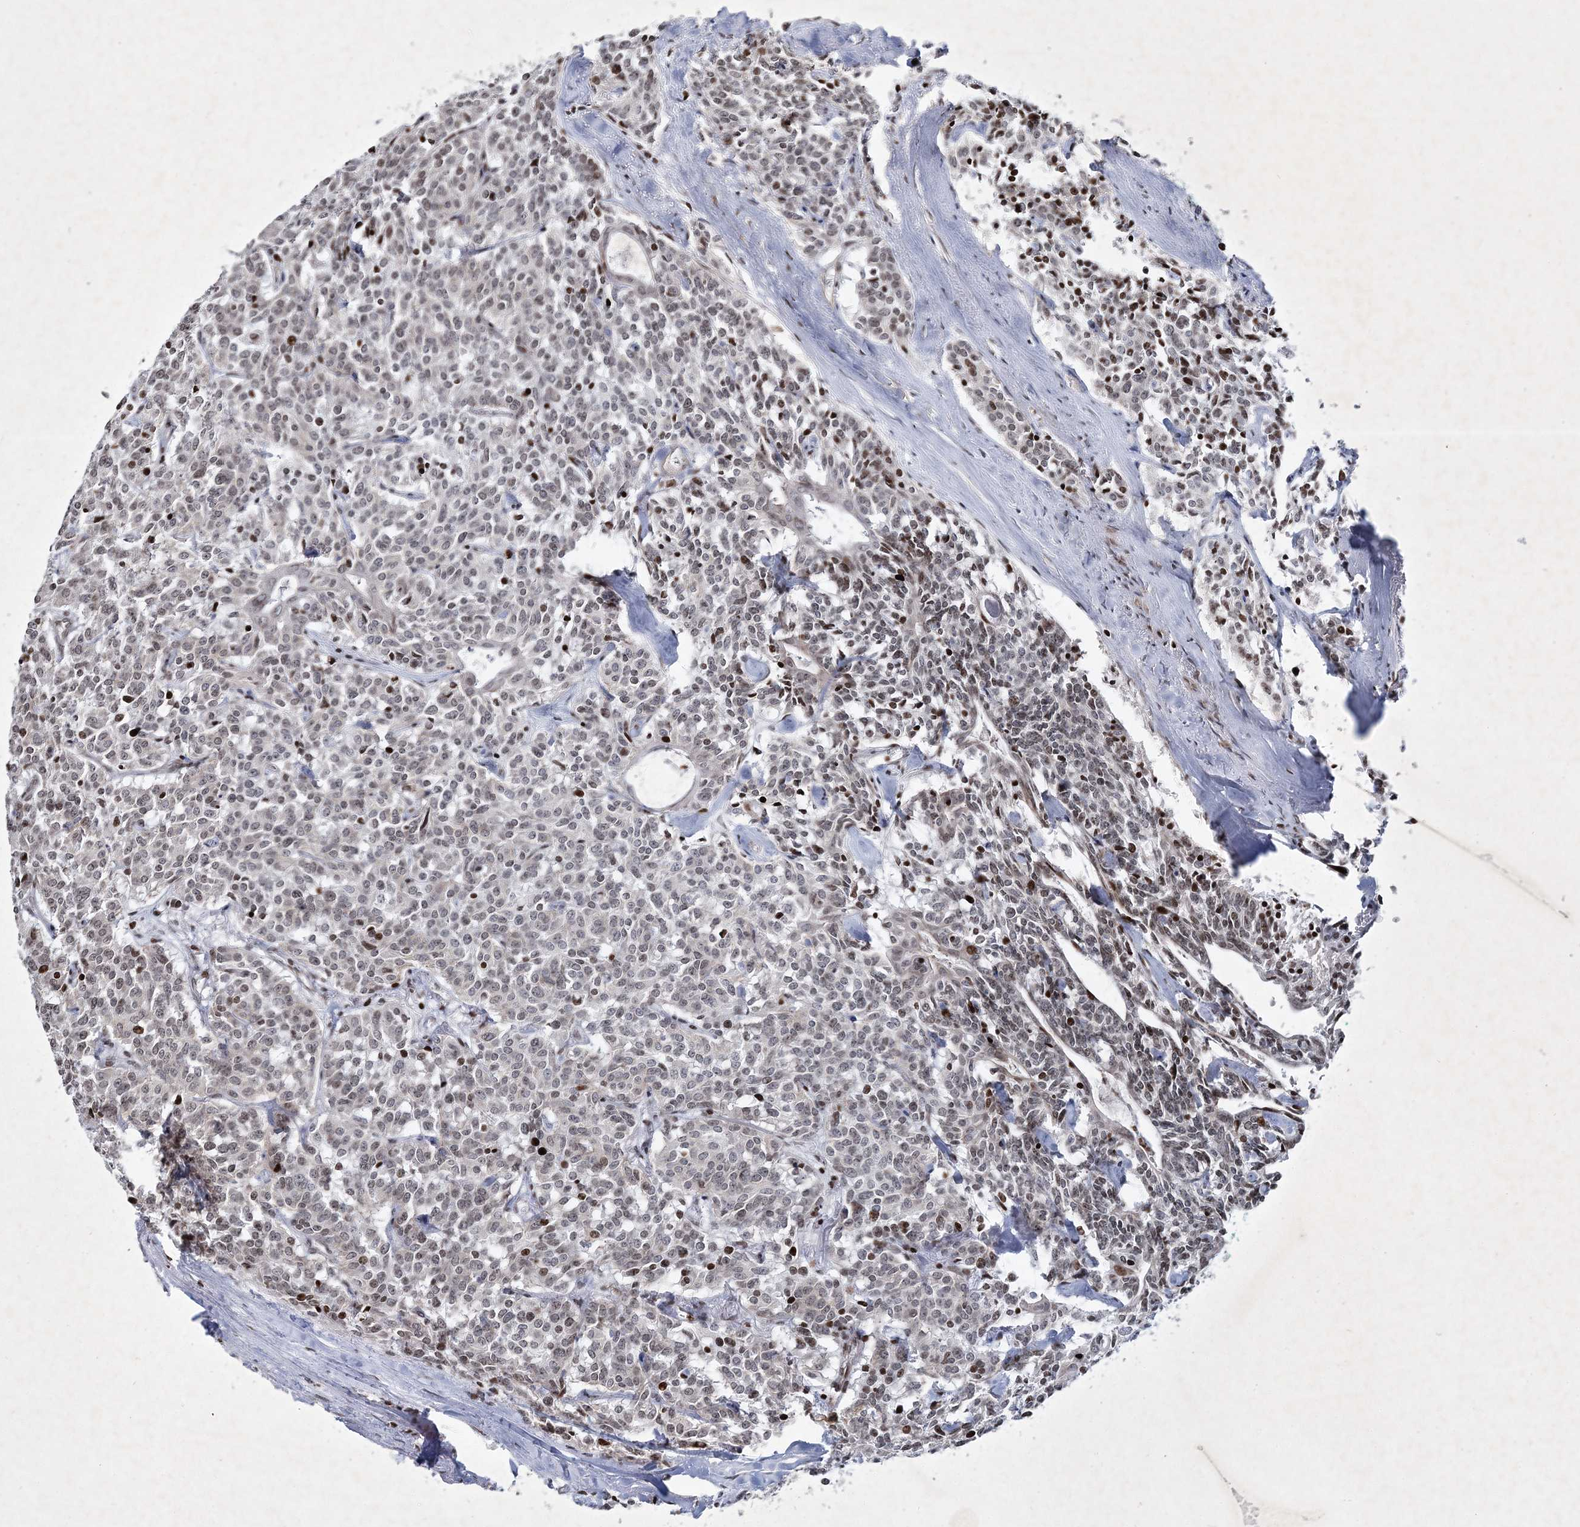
{"staining": {"intensity": "negative", "quantity": "none", "location": "none"}, "tissue": "carcinoid", "cell_type": "Tumor cells", "image_type": "cancer", "snomed": [{"axis": "morphology", "description": "Carcinoid, malignant, NOS"}, {"axis": "topography", "description": "Lung"}], "caption": "High power microscopy micrograph of an IHC histopathology image of carcinoid (malignant), revealing no significant positivity in tumor cells.", "gene": "SMIM29", "patient": {"sex": "female", "age": 46}}